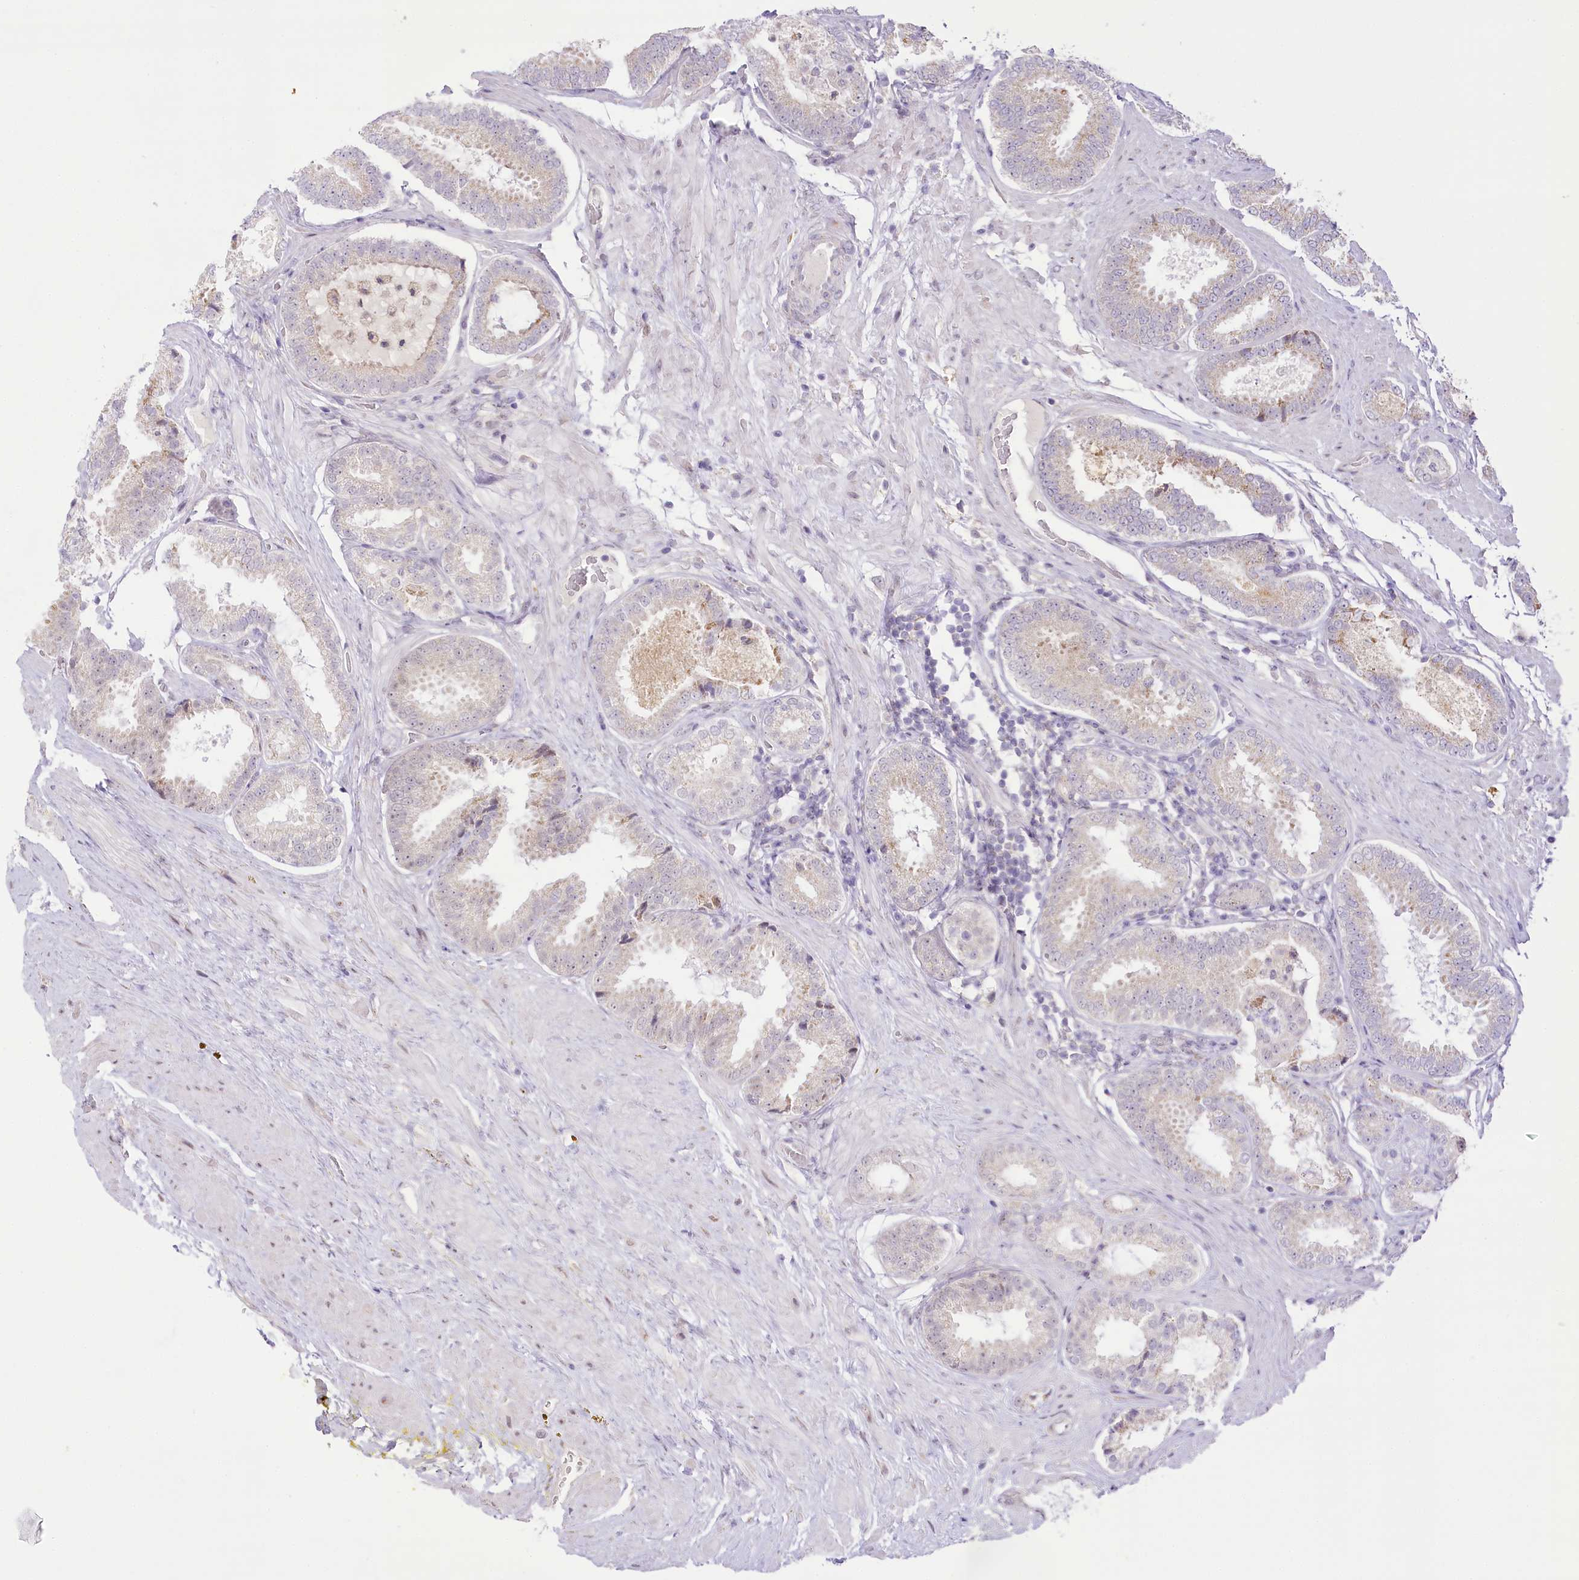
{"staining": {"intensity": "negative", "quantity": "none", "location": "none"}, "tissue": "prostate cancer", "cell_type": "Tumor cells", "image_type": "cancer", "snomed": [{"axis": "morphology", "description": "Adenocarcinoma, Low grade"}, {"axis": "topography", "description": "Prostate"}], "caption": "This micrograph is of prostate cancer stained with immunohistochemistry (IHC) to label a protein in brown with the nuclei are counter-stained blue. There is no staining in tumor cells. (DAB immunohistochemistry (IHC) with hematoxylin counter stain).", "gene": "CCDC30", "patient": {"sex": "male", "age": 71}}